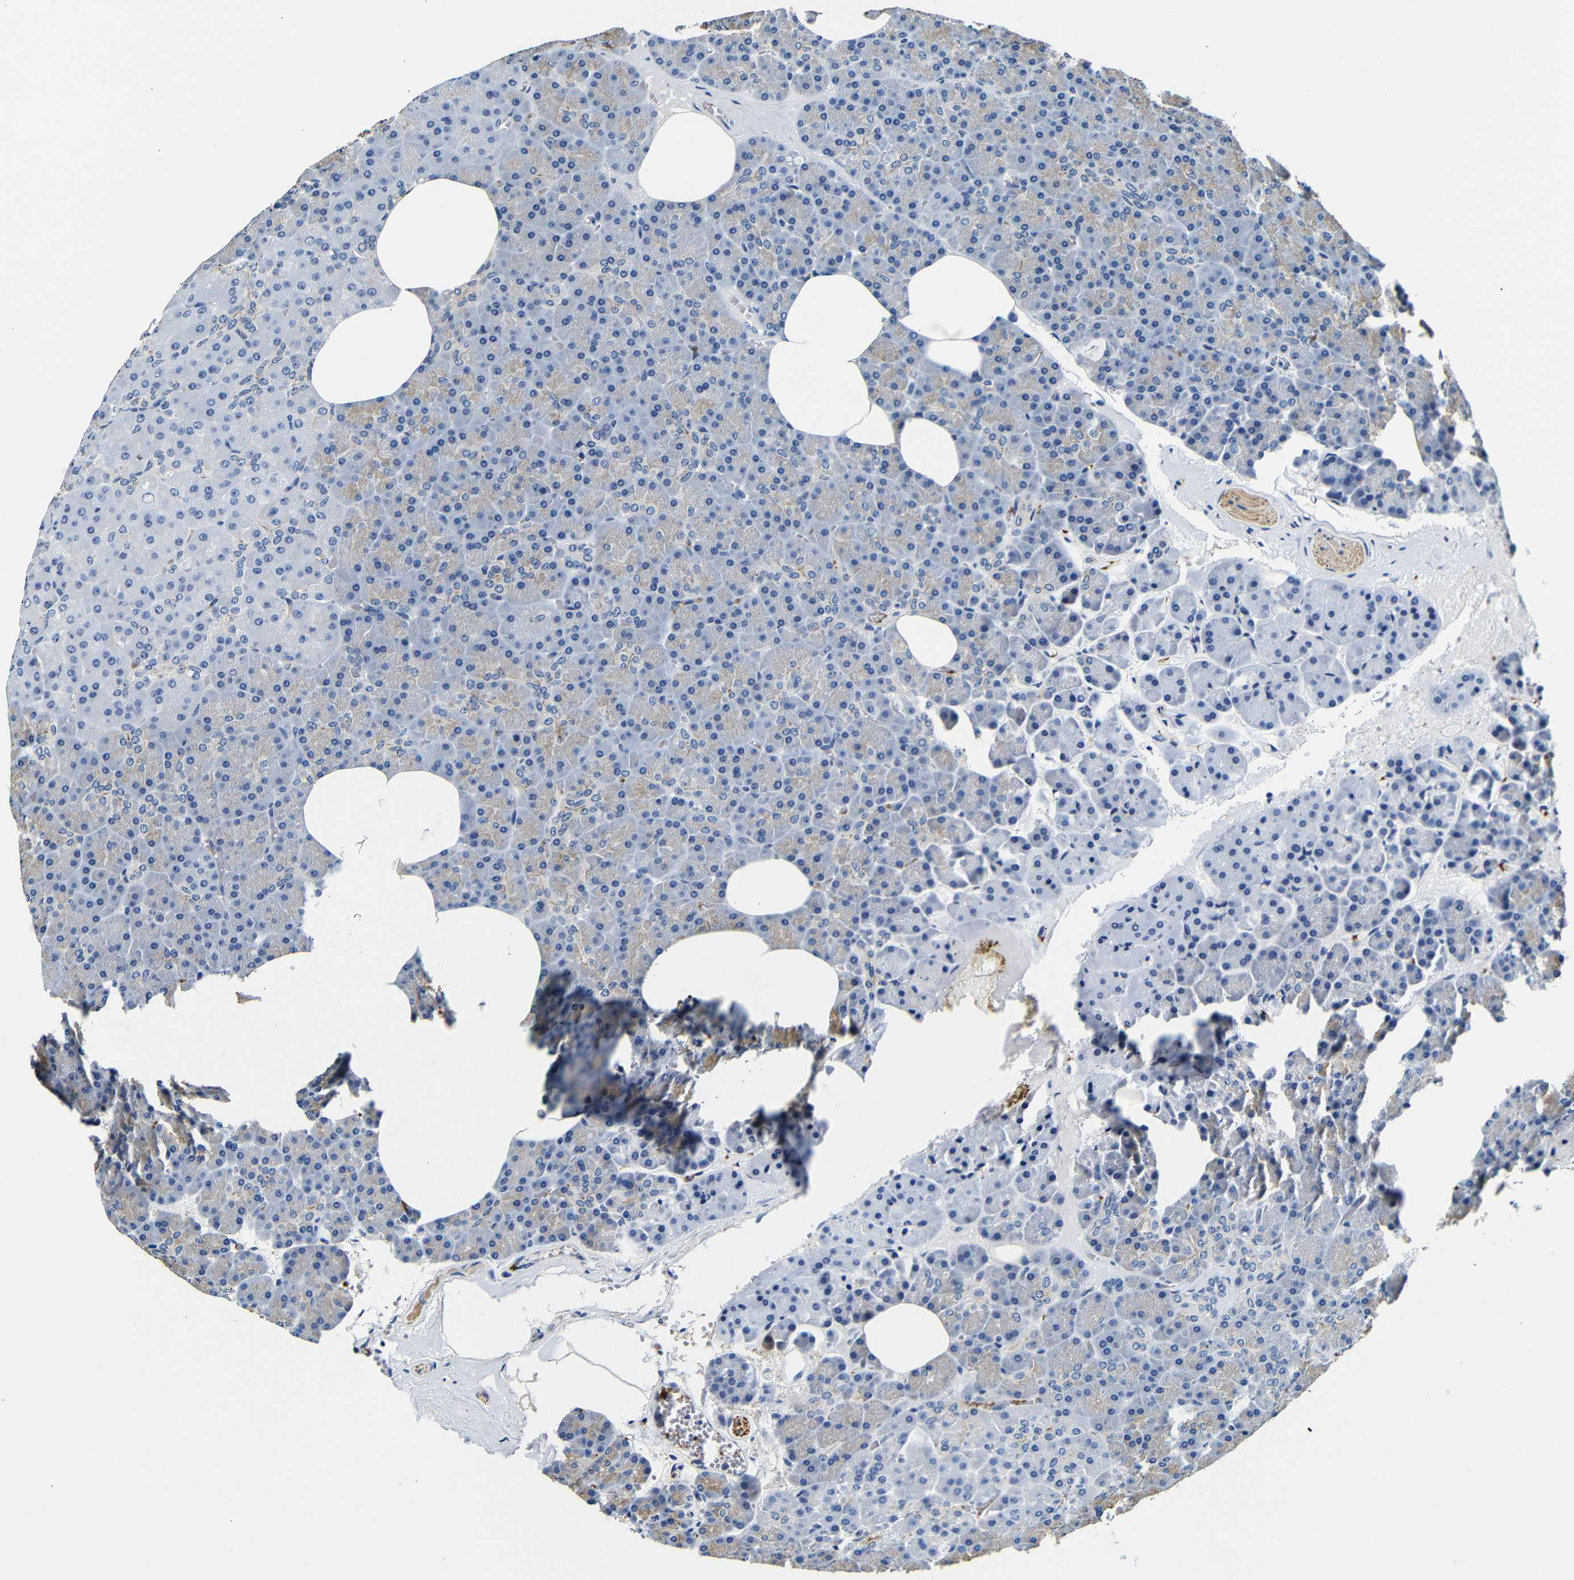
{"staining": {"intensity": "weak", "quantity": "<25%", "location": "cytoplasmic/membranous"}, "tissue": "pancreas", "cell_type": "Exocrine glandular cells", "image_type": "normal", "snomed": [{"axis": "morphology", "description": "Normal tissue, NOS"}, {"axis": "topography", "description": "Pancreas"}], "caption": "This is an IHC micrograph of unremarkable pancreas. There is no staining in exocrine glandular cells.", "gene": "GP1BA", "patient": {"sex": "female", "age": 35}}